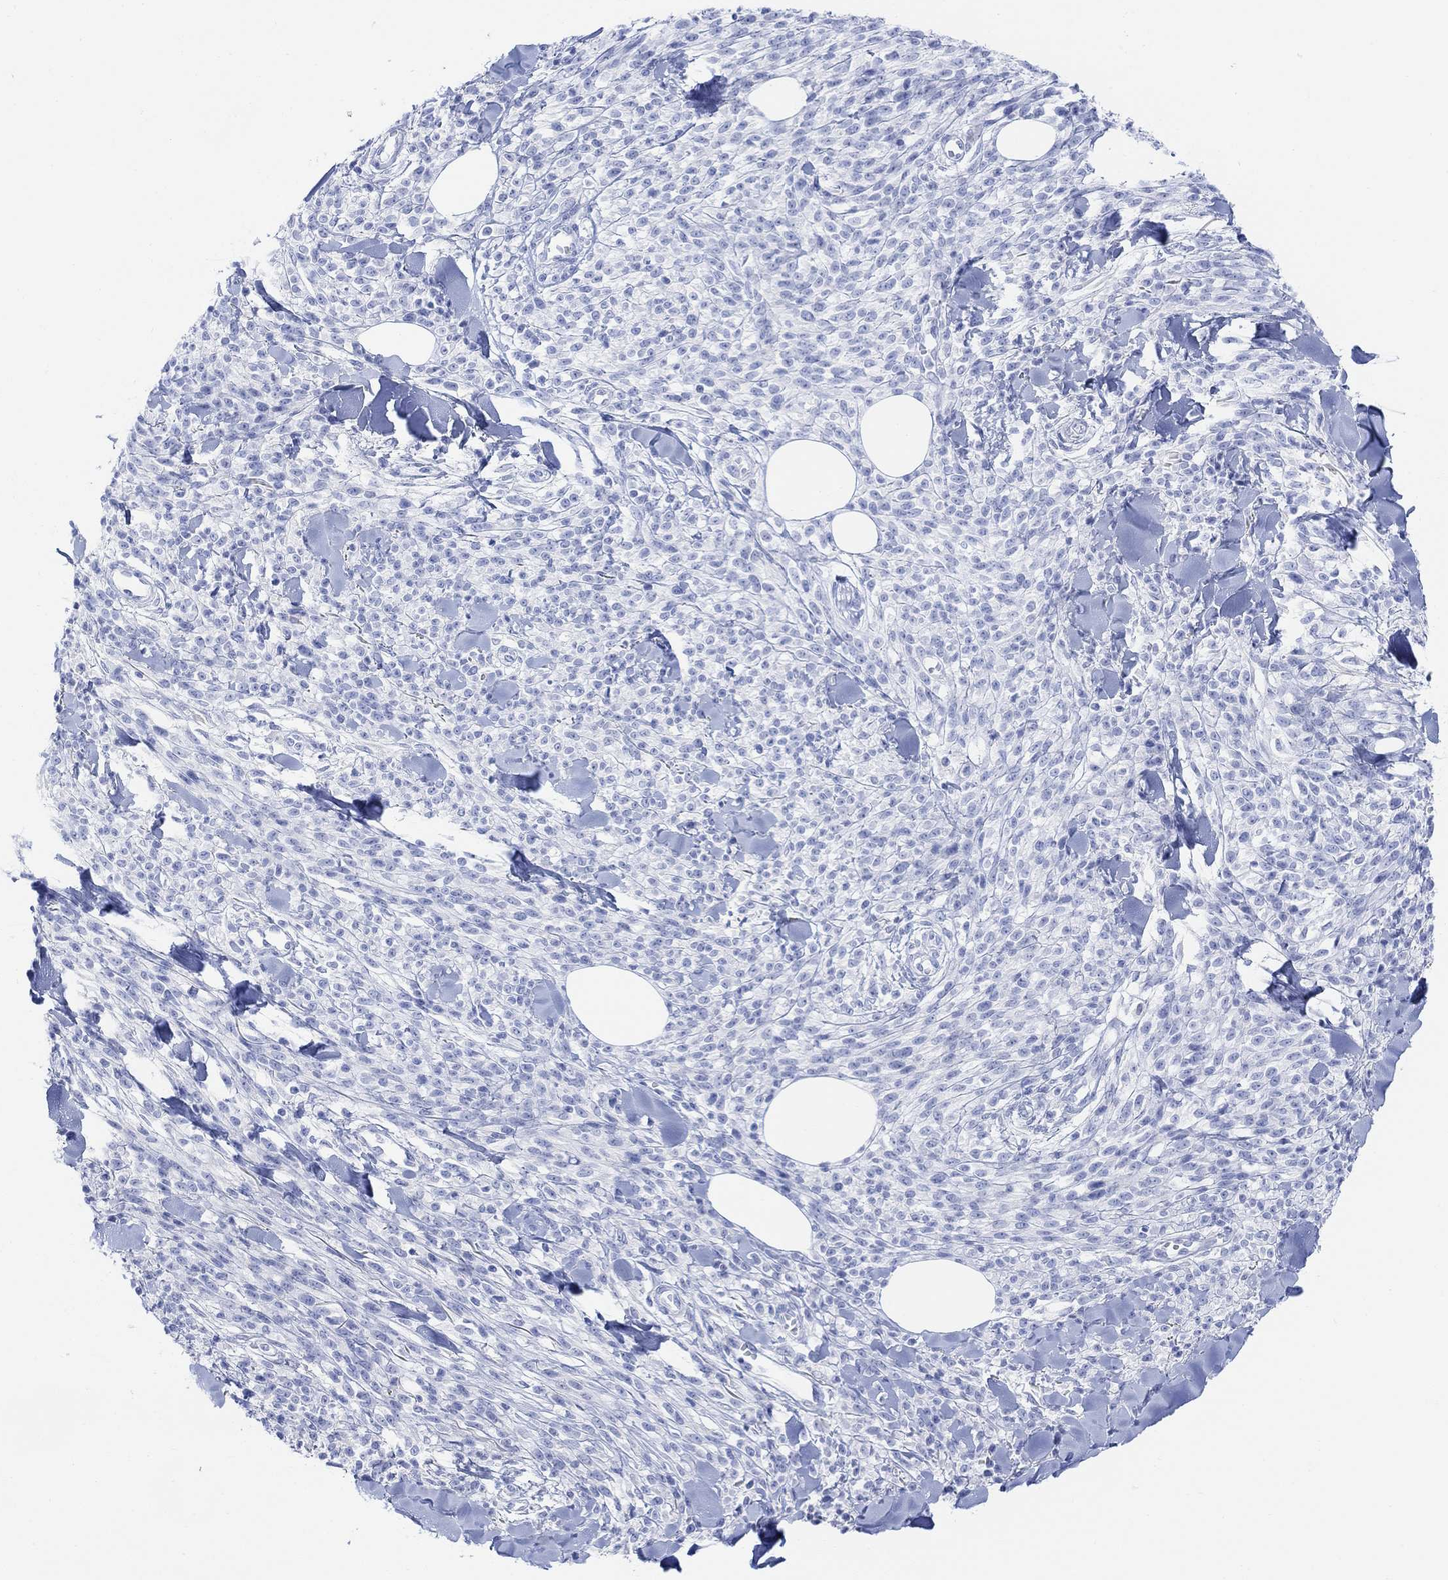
{"staining": {"intensity": "negative", "quantity": "none", "location": "none"}, "tissue": "melanoma", "cell_type": "Tumor cells", "image_type": "cancer", "snomed": [{"axis": "morphology", "description": "Malignant melanoma, NOS"}, {"axis": "topography", "description": "Skin"}, {"axis": "topography", "description": "Skin of trunk"}], "caption": "Tumor cells show no significant expression in melanoma.", "gene": "GNG13", "patient": {"sex": "male", "age": 74}}